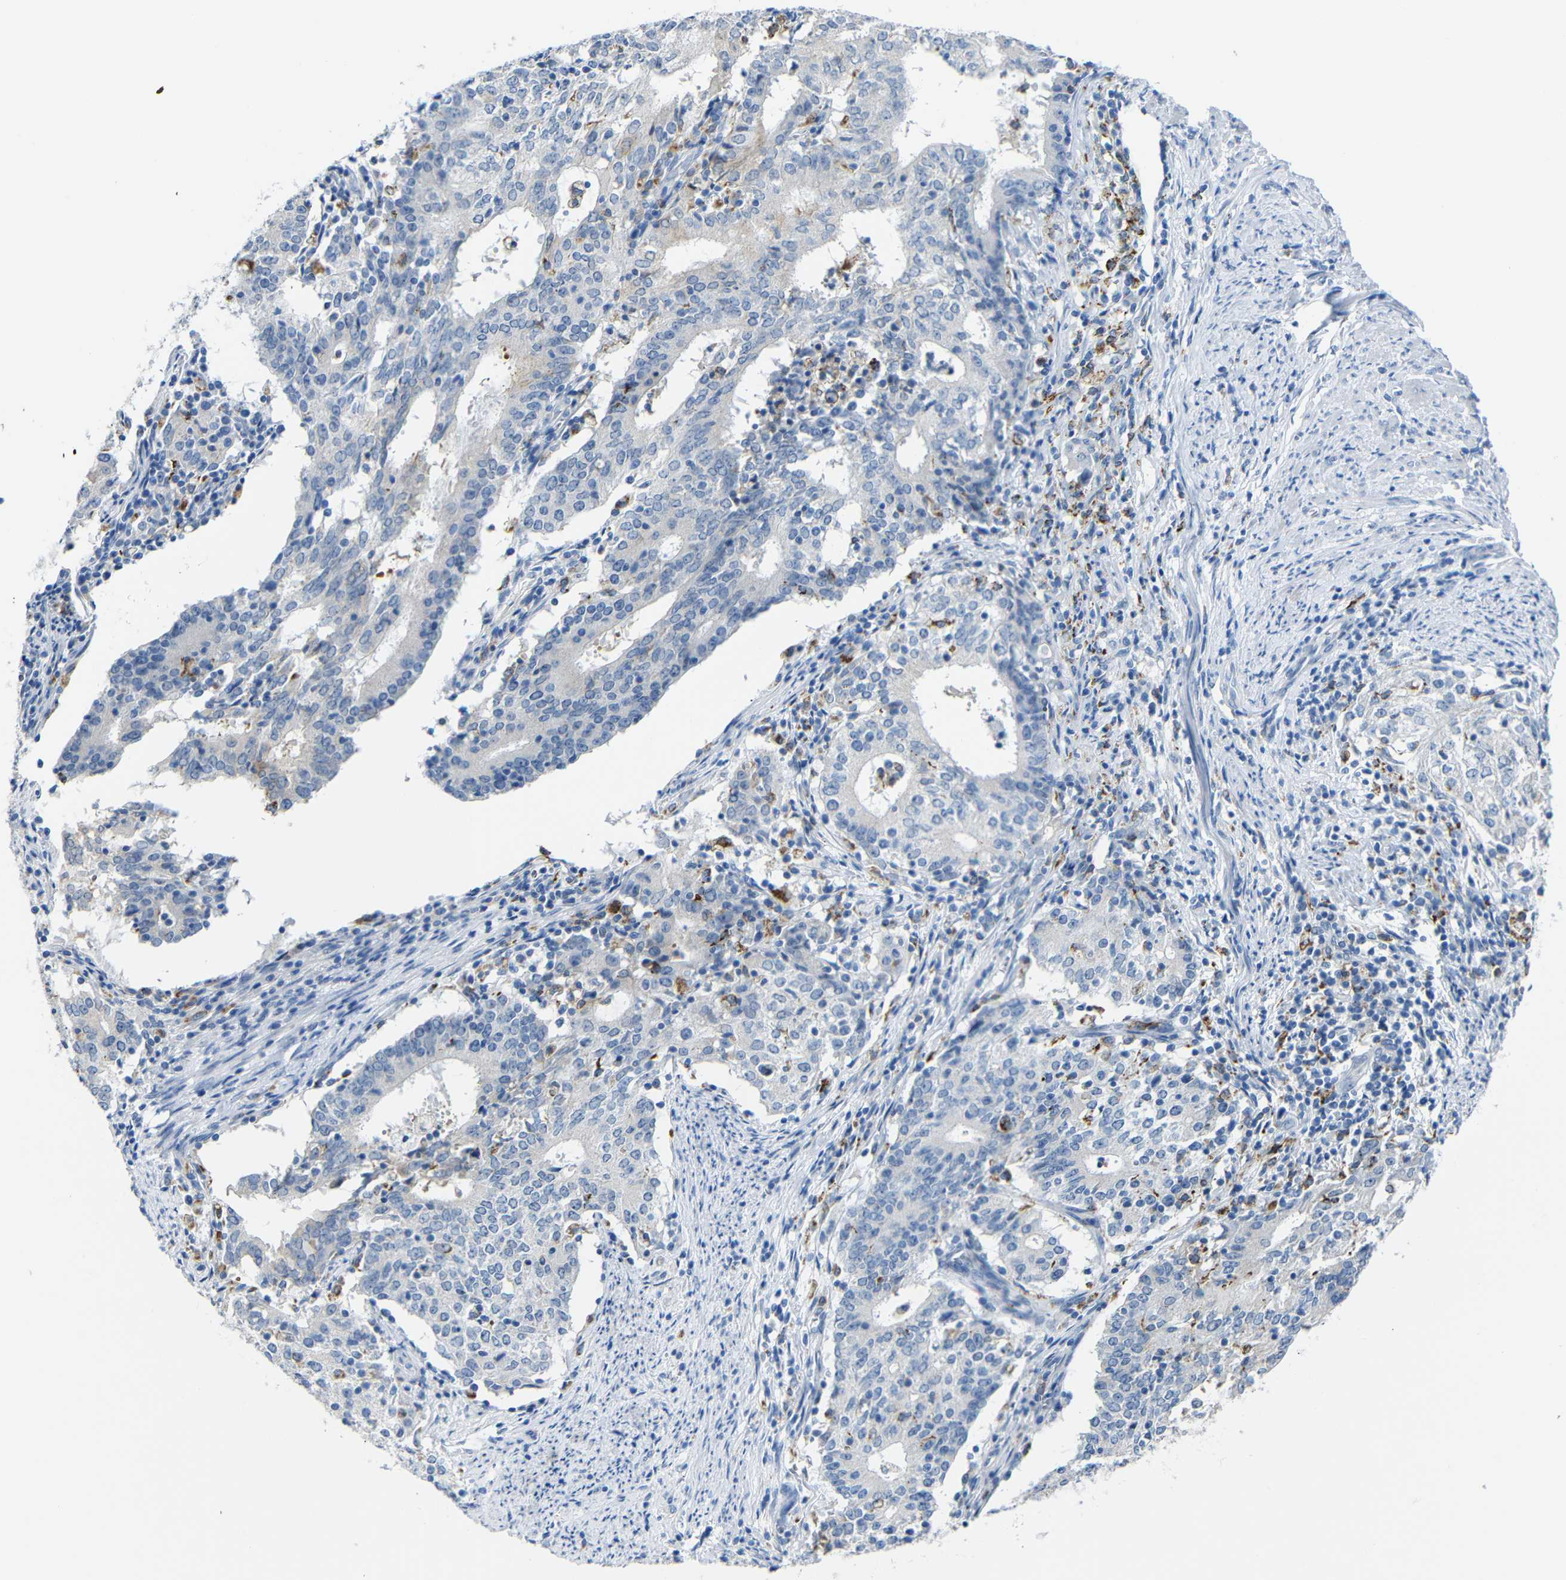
{"staining": {"intensity": "negative", "quantity": "none", "location": "none"}, "tissue": "cervical cancer", "cell_type": "Tumor cells", "image_type": "cancer", "snomed": [{"axis": "morphology", "description": "Adenocarcinoma, NOS"}, {"axis": "topography", "description": "Cervix"}], "caption": "Tumor cells show no significant staining in cervical adenocarcinoma.", "gene": "C15orf48", "patient": {"sex": "female", "age": 44}}